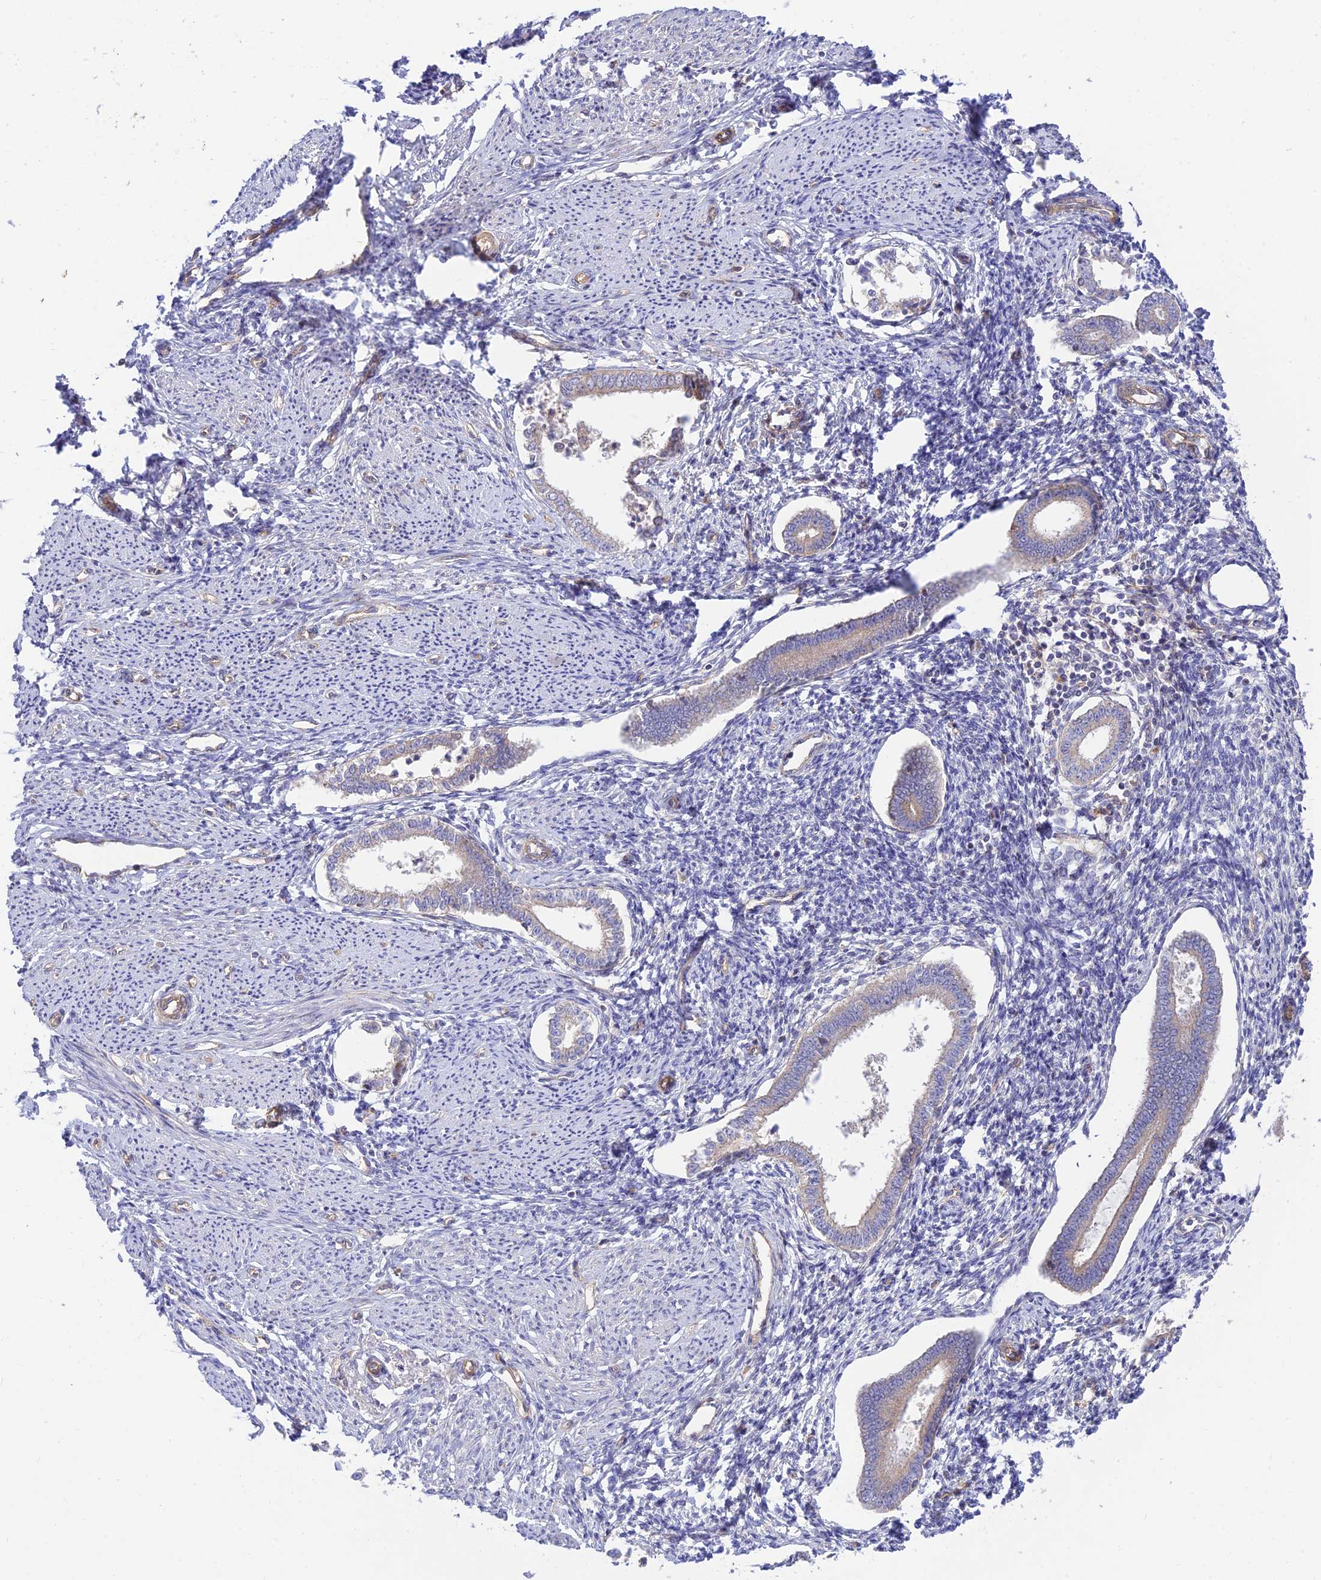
{"staining": {"intensity": "negative", "quantity": "none", "location": "none"}, "tissue": "endometrium", "cell_type": "Cells in endometrial stroma", "image_type": "normal", "snomed": [{"axis": "morphology", "description": "Normal tissue, NOS"}, {"axis": "topography", "description": "Endometrium"}], "caption": "DAB (3,3'-diaminobenzidine) immunohistochemical staining of normal human endometrium demonstrates no significant expression in cells in endometrial stroma.", "gene": "KCNAB1", "patient": {"sex": "female", "age": 56}}